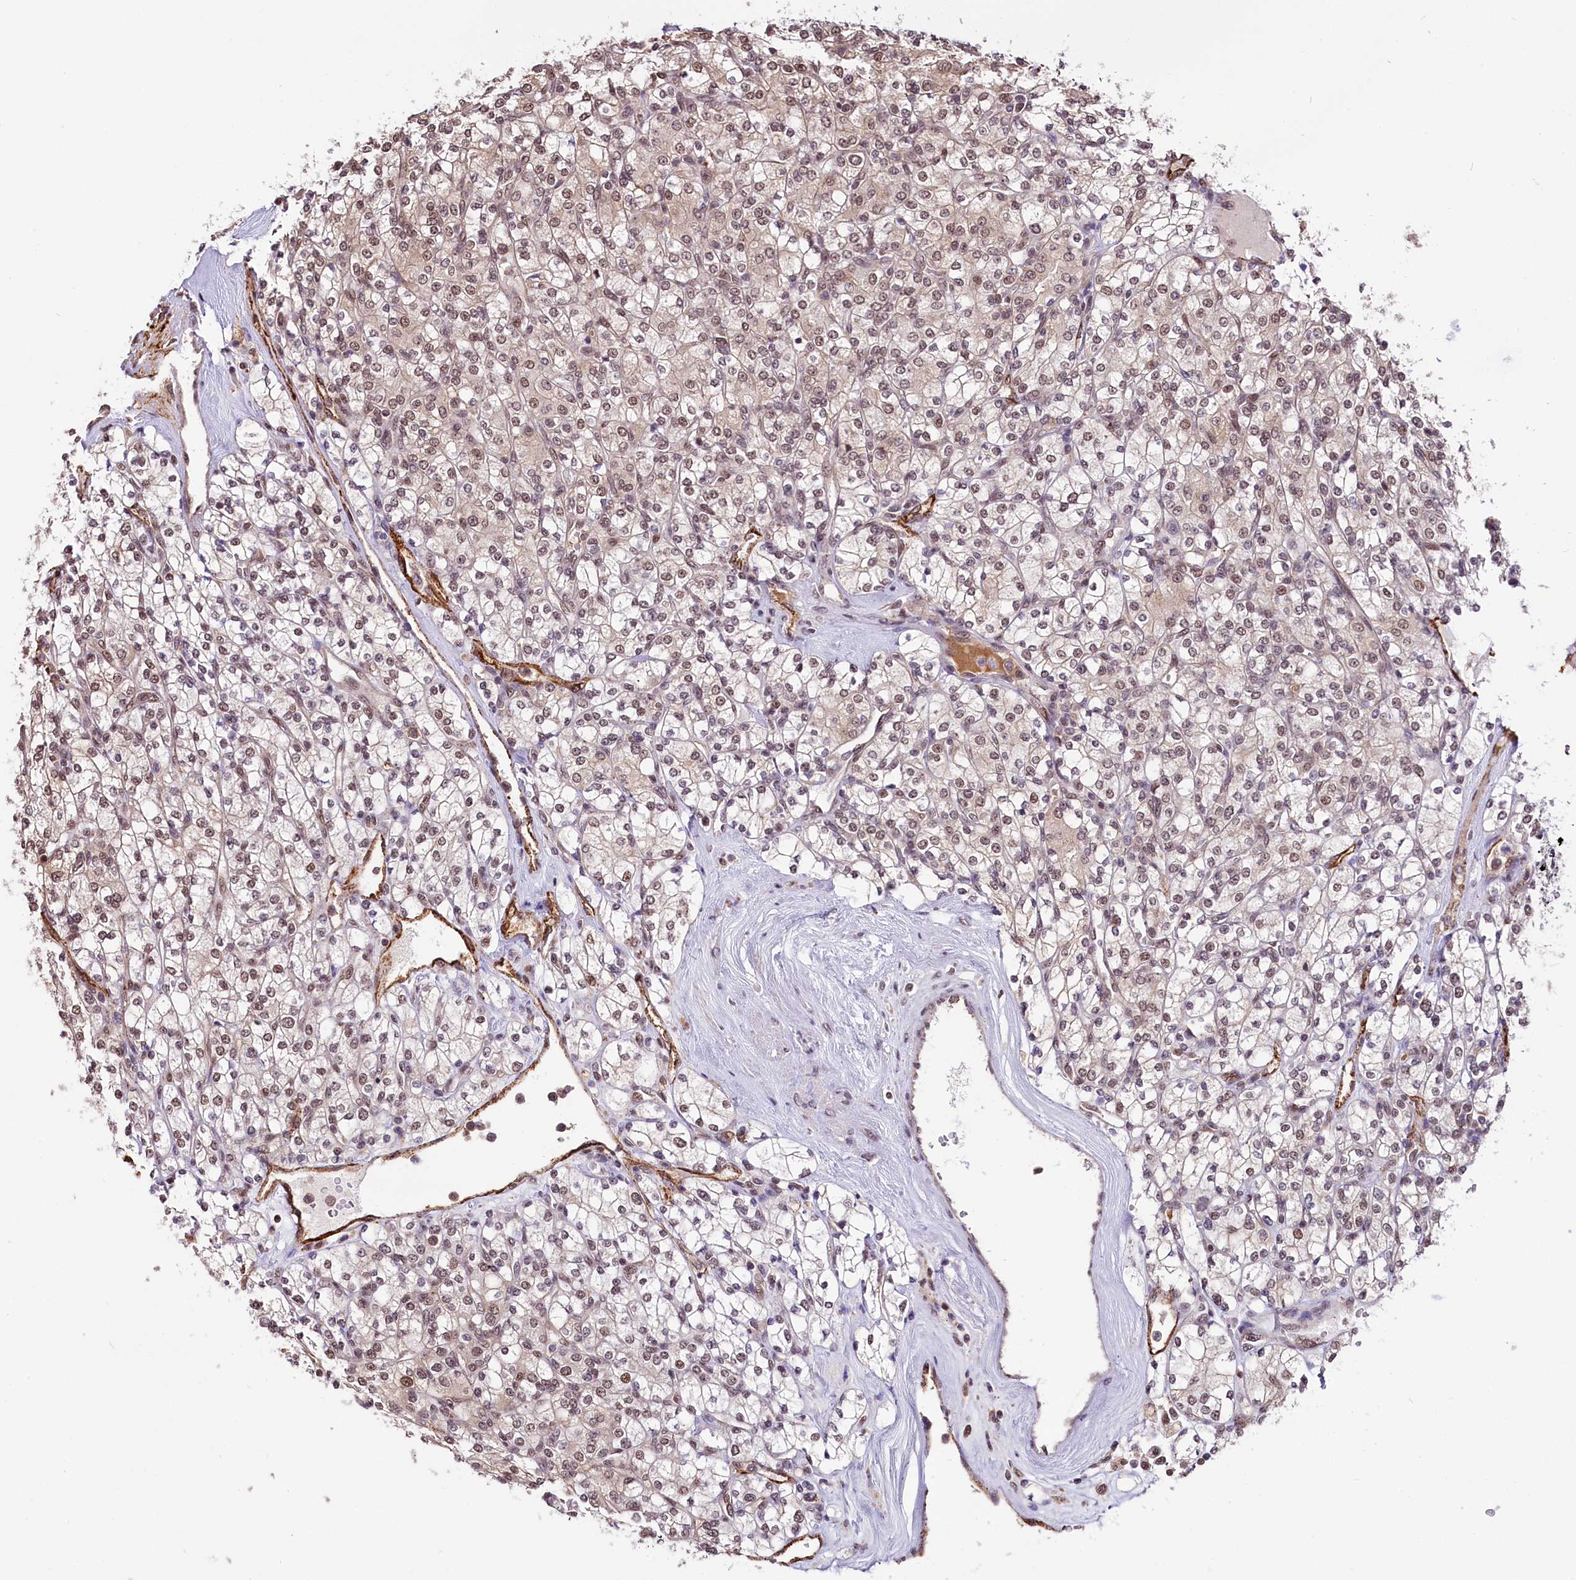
{"staining": {"intensity": "weak", "quantity": "25%-75%", "location": "nuclear"}, "tissue": "renal cancer", "cell_type": "Tumor cells", "image_type": "cancer", "snomed": [{"axis": "morphology", "description": "Adenocarcinoma, NOS"}, {"axis": "topography", "description": "Kidney"}], "caption": "Protein expression by immunohistochemistry exhibits weak nuclear staining in approximately 25%-75% of tumor cells in renal adenocarcinoma. The protein is stained brown, and the nuclei are stained in blue (DAB IHC with brightfield microscopy, high magnification).", "gene": "MRPL54", "patient": {"sex": "male", "age": 77}}